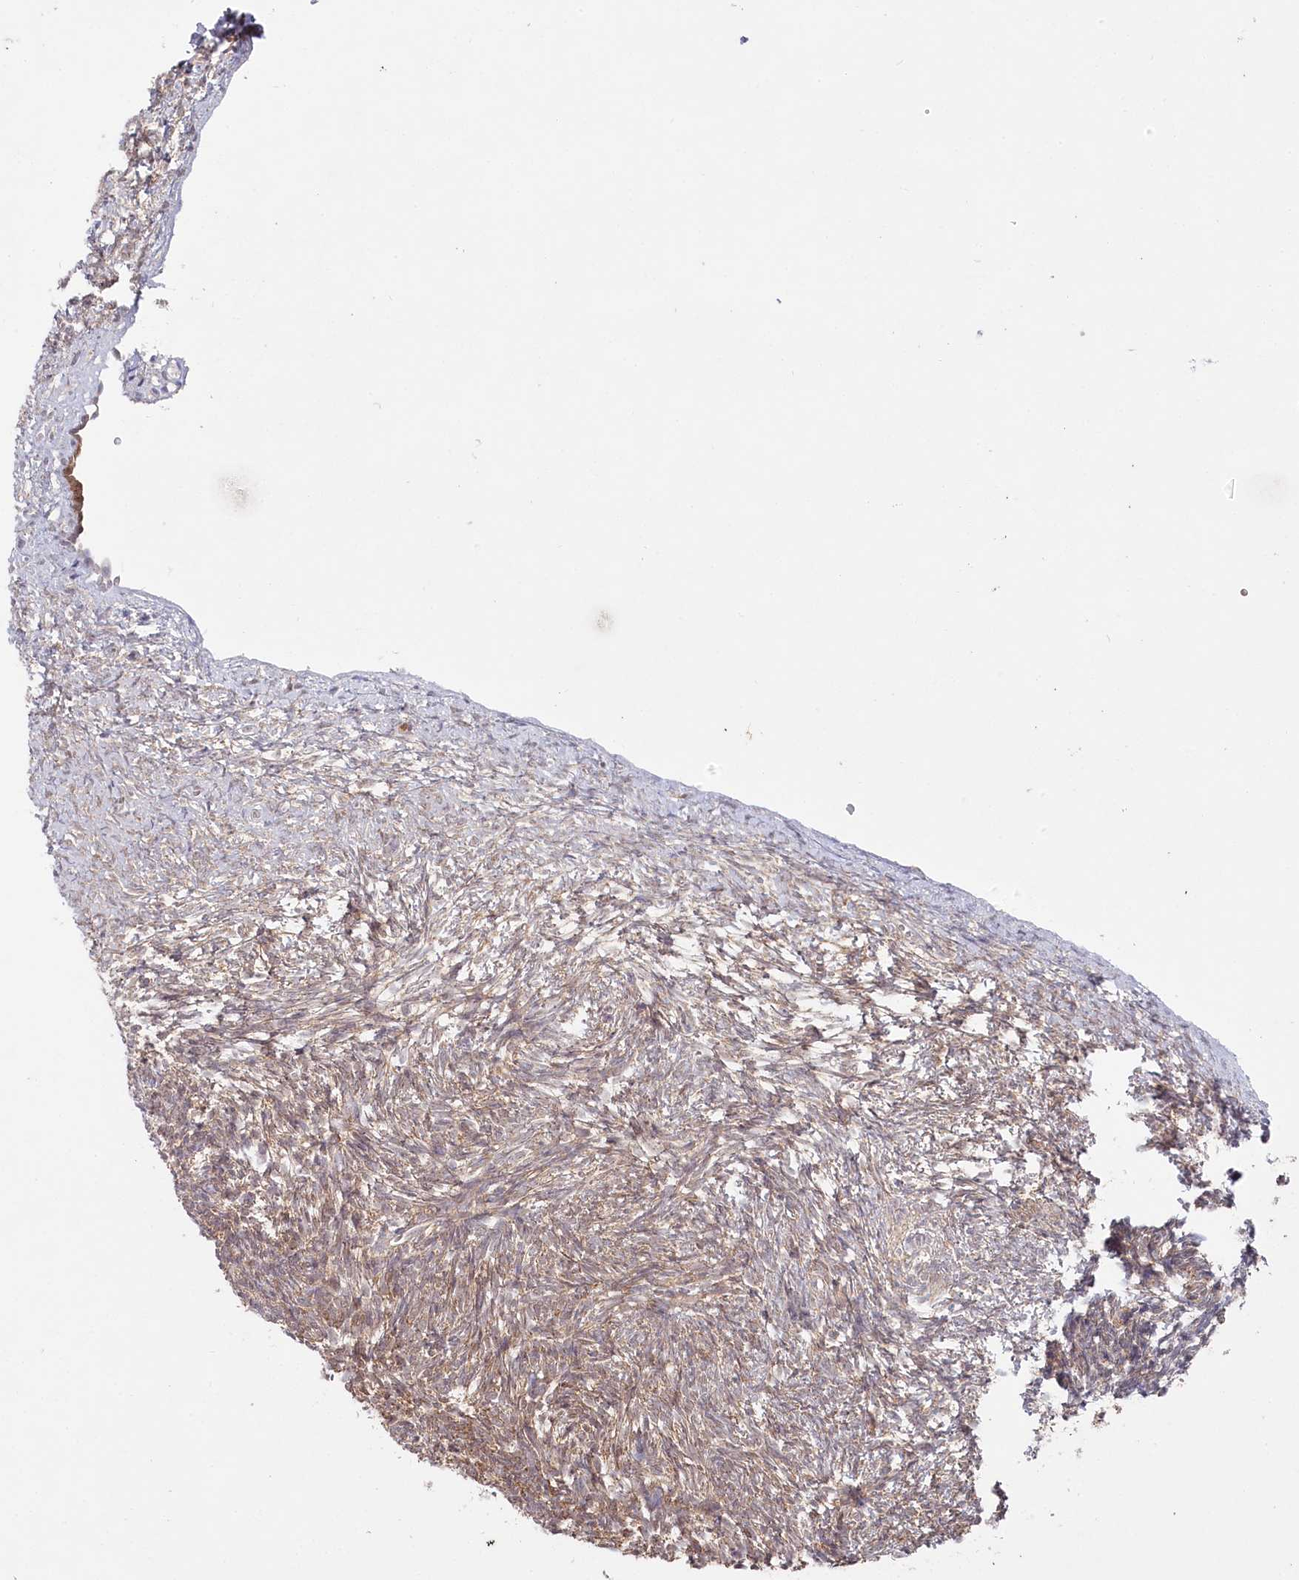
{"staining": {"intensity": "strong", "quantity": ">75%", "location": "cytoplasmic/membranous"}, "tissue": "ovary", "cell_type": "Follicle cells", "image_type": "normal", "snomed": [{"axis": "morphology", "description": "Normal tissue, NOS"}, {"axis": "topography", "description": "Ovary"}], "caption": "A brown stain highlights strong cytoplasmic/membranous staining of a protein in follicle cells of normal ovary. (Stains: DAB (3,3'-diaminobenzidine) in brown, nuclei in blue, Microscopy: brightfield microscopy at high magnification).", "gene": "AAMDC", "patient": {"sex": "female", "age": 34}}